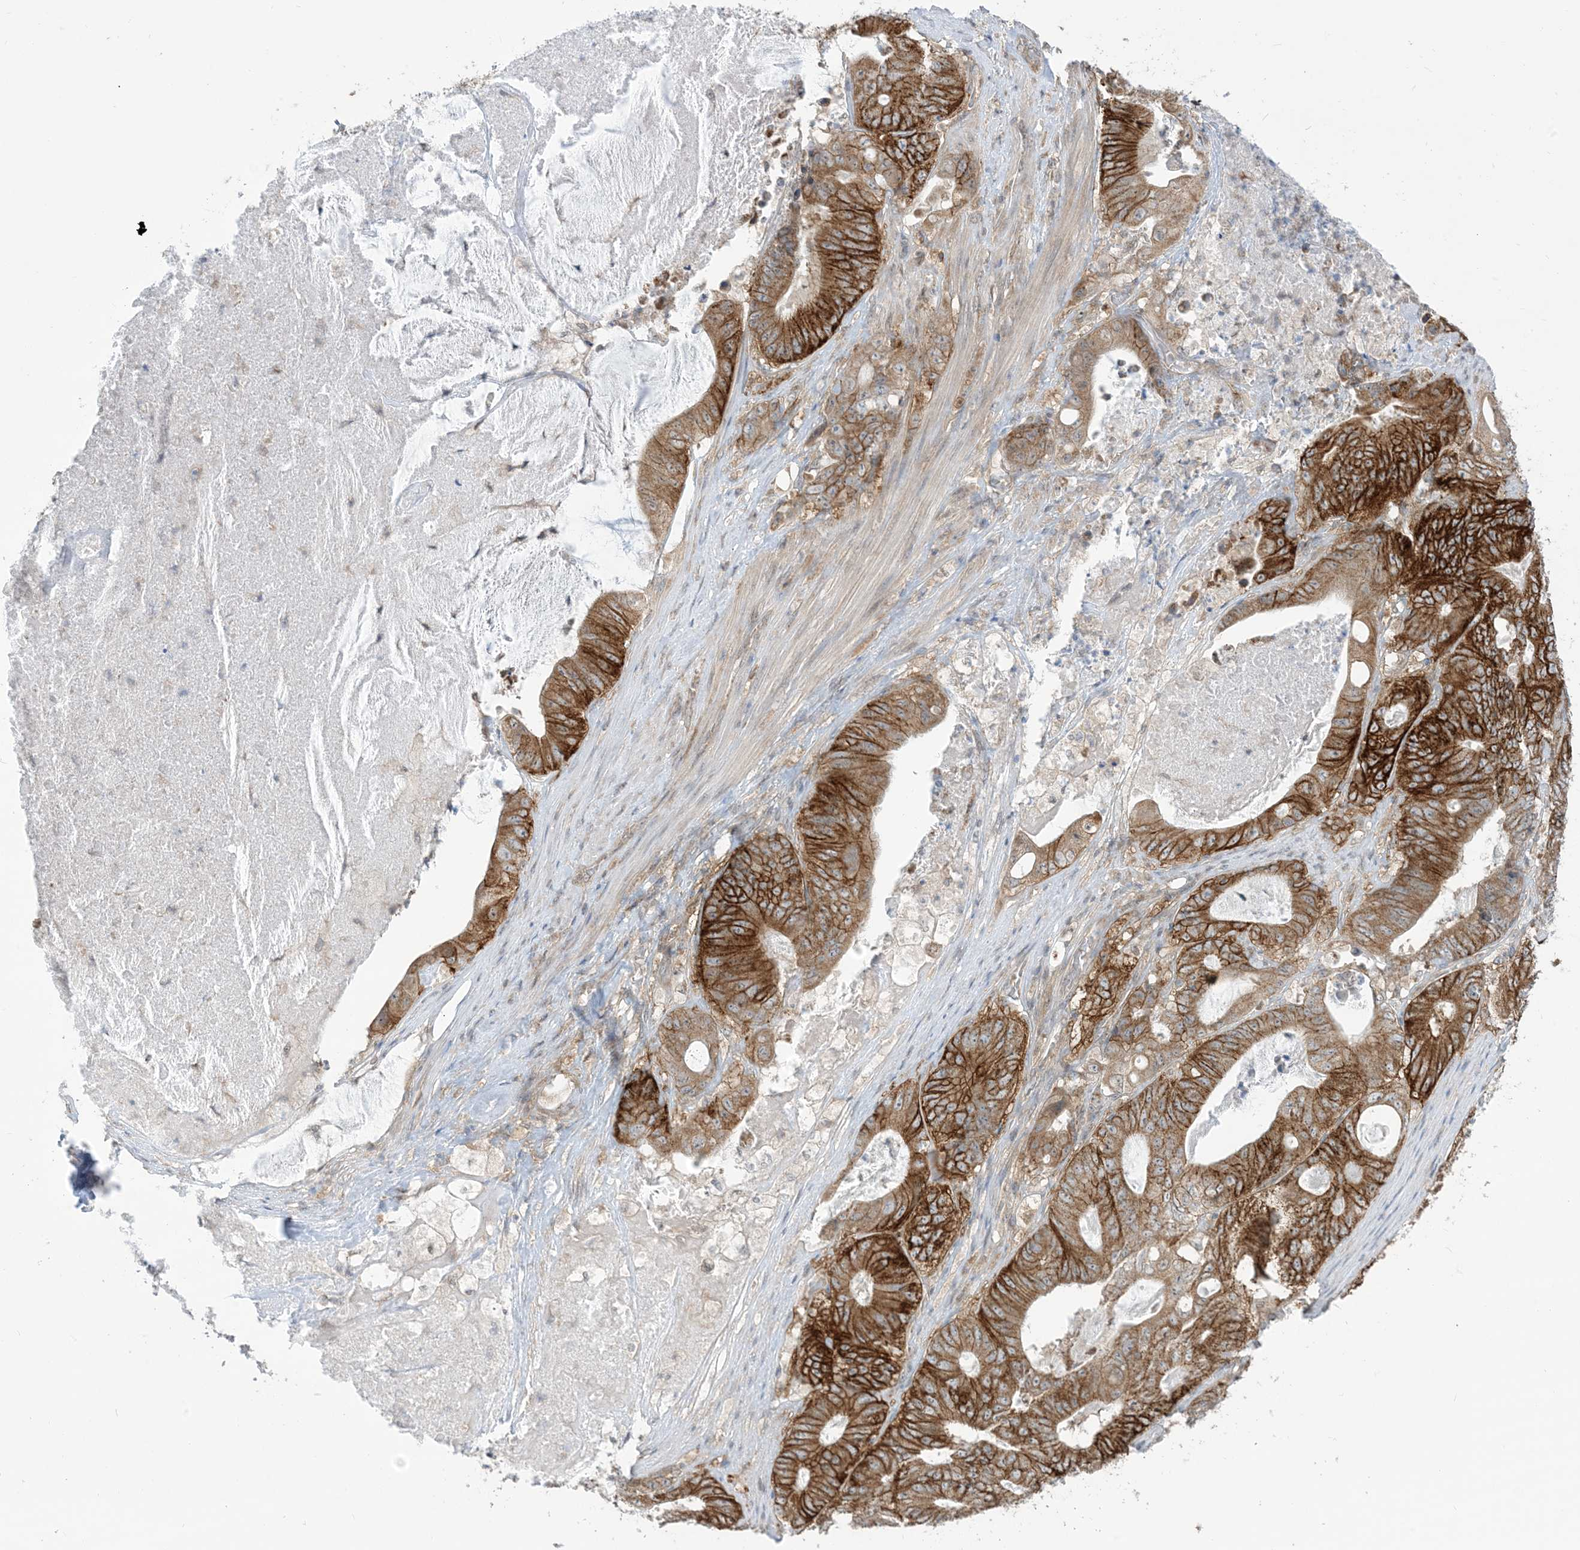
{"staining": {"intensity": "strong", "quantity": ">75%", "location": "cytoplasmic/membranous"}, "tissue": "stomach cancer", "cell_type": "Tumor cells", "image_type": "cancer", "snomed": [{"axis": "morphology", "description": "Adenocarcinoma, NOS"}, {"axis": "topography", "description": "Stomach"}], "caption": "Immunohistochemistry (IHC) staining of stomach adenocarcinoma, which reveals high levels of strong cytoplasmic/membranous positivity in approximately >75% of tumor cells indicating strong cytoplasmic/membranous protein positivity. The staining was performed using DAB (brown) for protein detection and nuclei were counterstained in hematoxylin (blue).", "gene": "CASP4", "patient": {"sex": "female", "age": 73}}